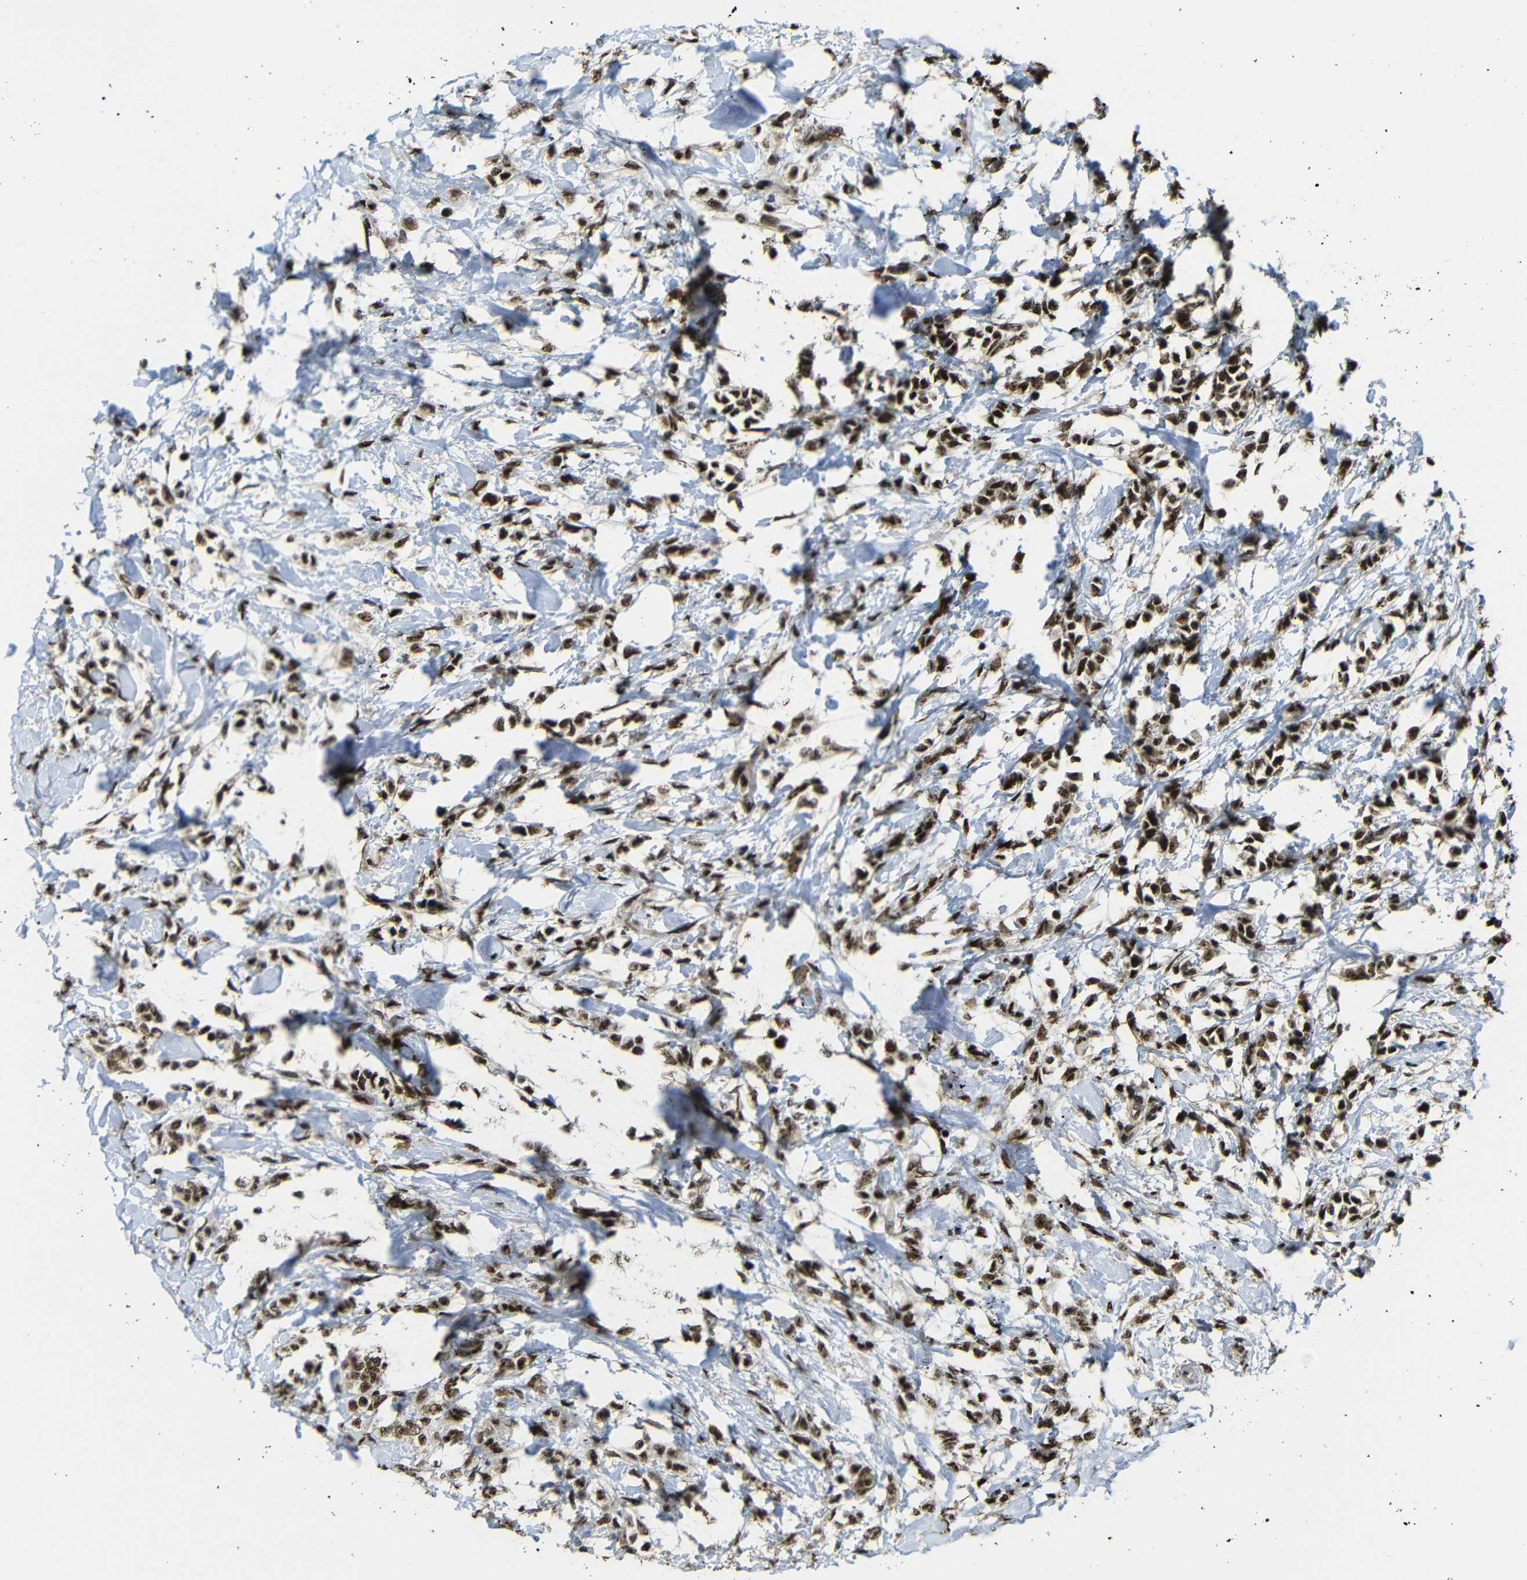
{"staining": {"intensity": "moderate", "quantity": ">75%", "location": "cytoplasmic/membranous,nuclear"}, "tissue": "breast cancer", "cell_type": "Tumor cells", "image_type": "cancer", "snomed": [{"axis": "morphology", "description": "Lobular carcinoma, in situ"}, {"axis": "morphology", "description": "Lobular carcinoma"}, {"axis": "topography", "description": "Breast"}], "caption": "Human breast cancer stained for a protein (brown) demonstrates moderate cytoplasmic/membranous and nuclear positive staining in about >75% of tumor cells.", "gene": "TCF7L2", "patient": {"sex": "female", "age": 41}}